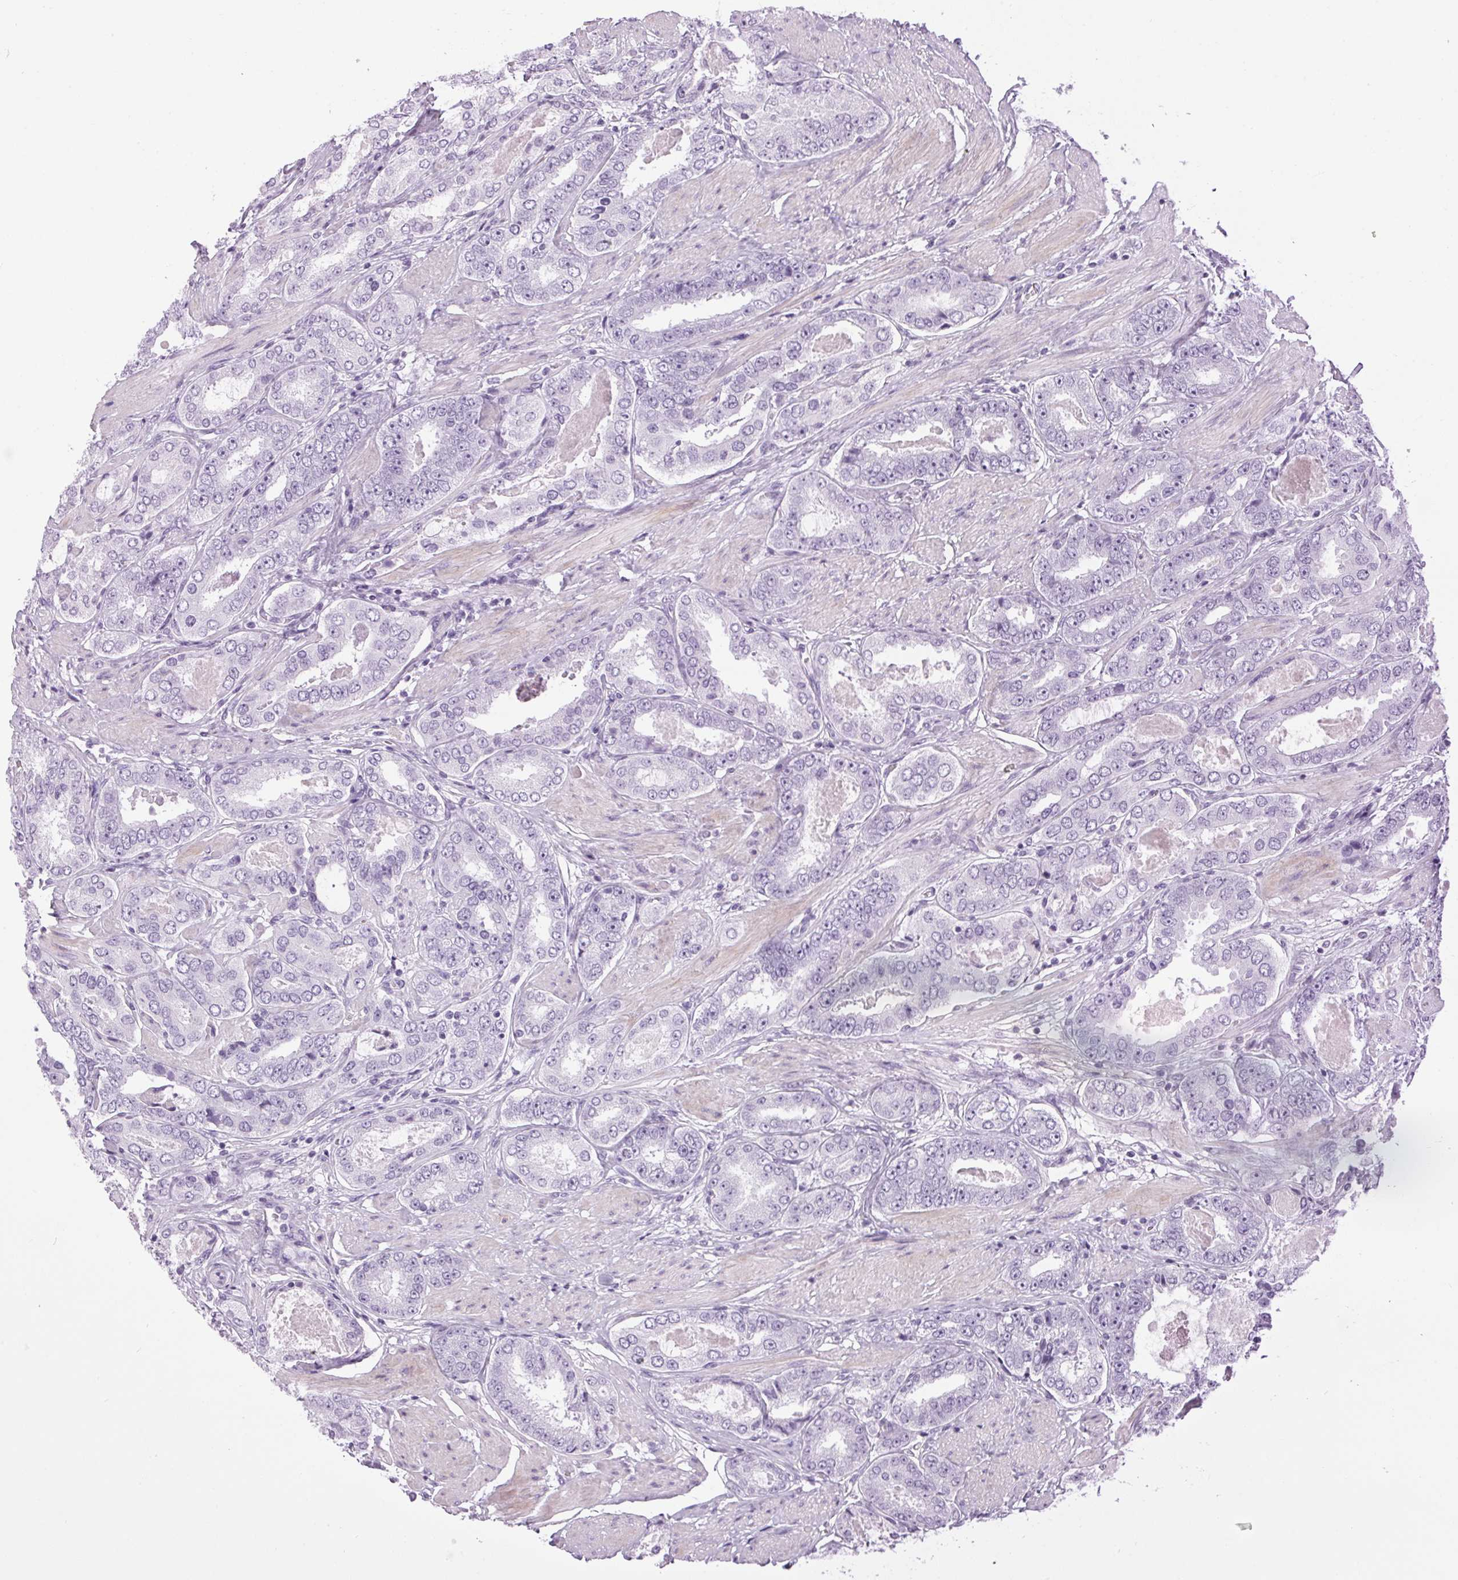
{"staining": {"intensity": "negative", "quantity": "none", "location": "none"}, "tissue": "prostate cancer", "cell_type": "Tumor cells", "image_type": "cancer", "snomed": [{"axis": "morphology", "description": "Adenocarcinoma, High grade"}, {"axis": "topography", "description": "Prostate"}], "caption": "Immunohistochemistry image of human prostate cancer (high-grade adenocarcinoma) stained for a protein (brown), which shows no positivity in tumor cells.", "gene": "SP7", "patient": {"sex": "male", "age": 63}}